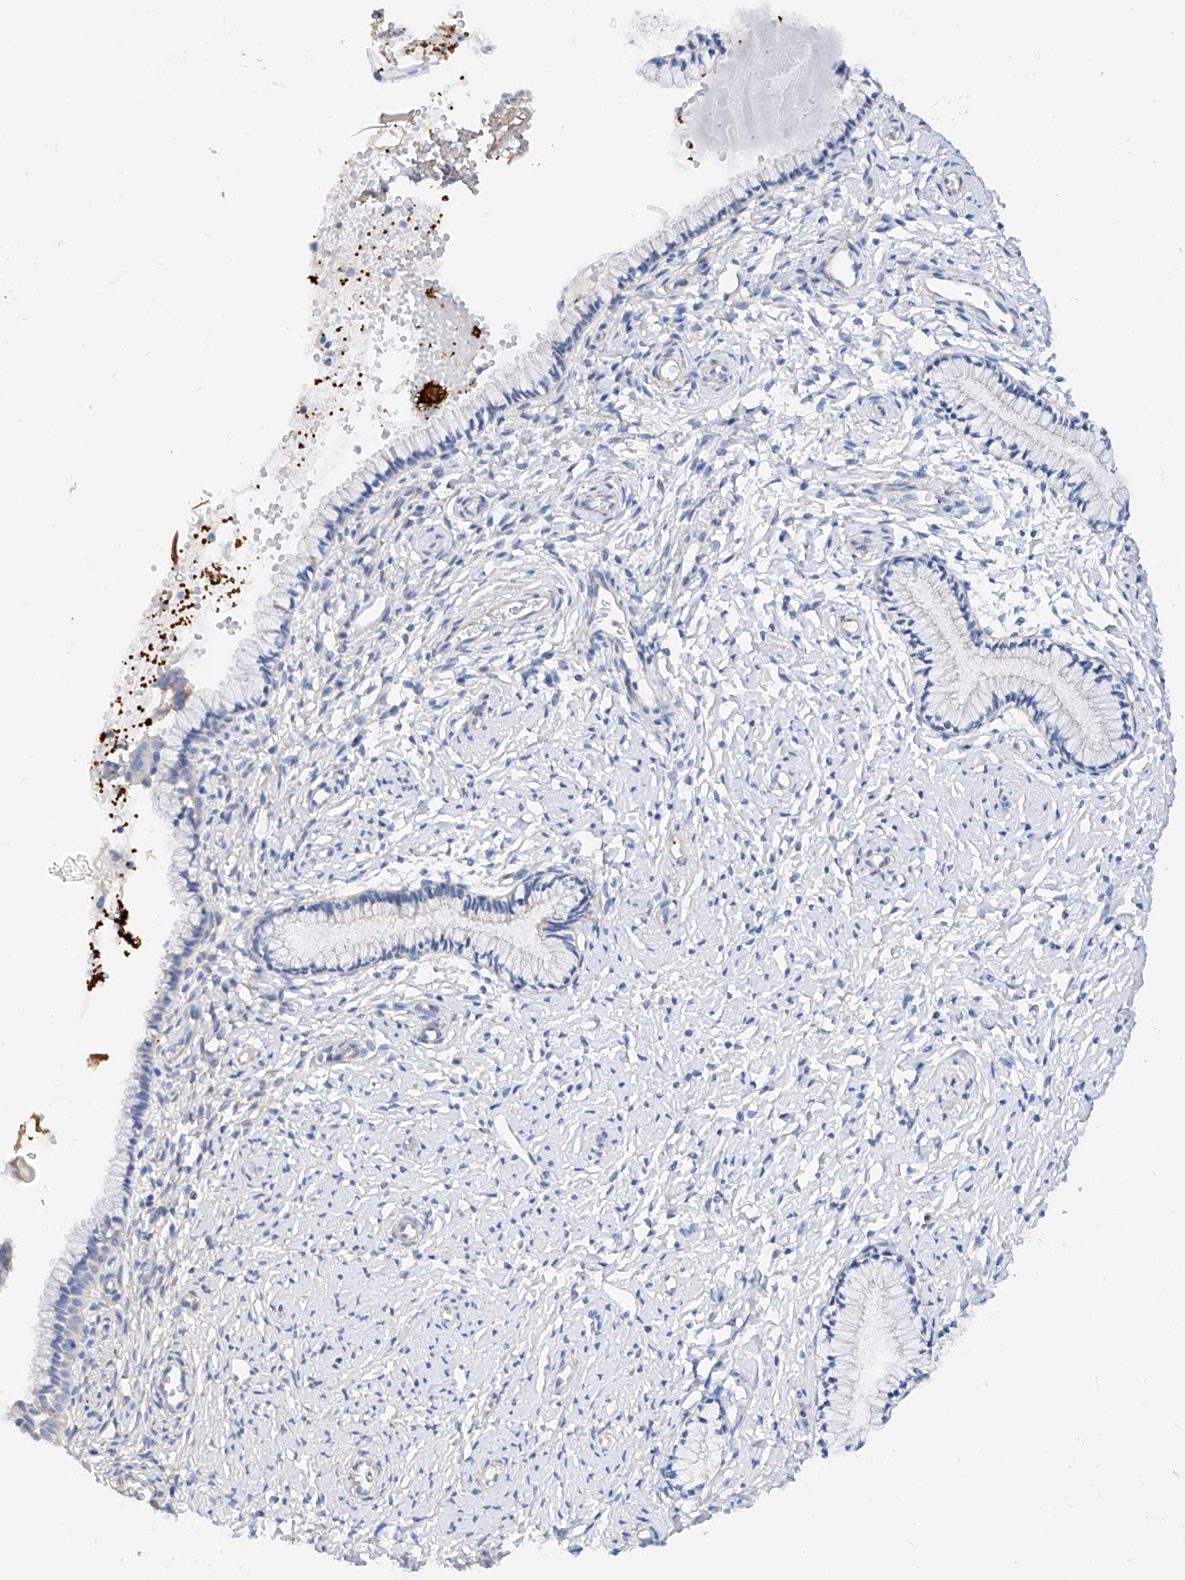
{"staining": {"intensity": "negative", "quantity": "none", "location": "none"}, "tissue": "cervix", "cell_type": "Glandular cells", "image_type": "normal", "snomed": [{"axis": "morphology", "description": "Normal tissue, NOS"}, {"axis": "topography", "description": "Cervix"}], "caption": "The immunohistochemistry micrograph has no significant positivity in glandular cells of cervix.", "gene": "TAS2R60", "patient": {"sex": "female", "age": 33}}